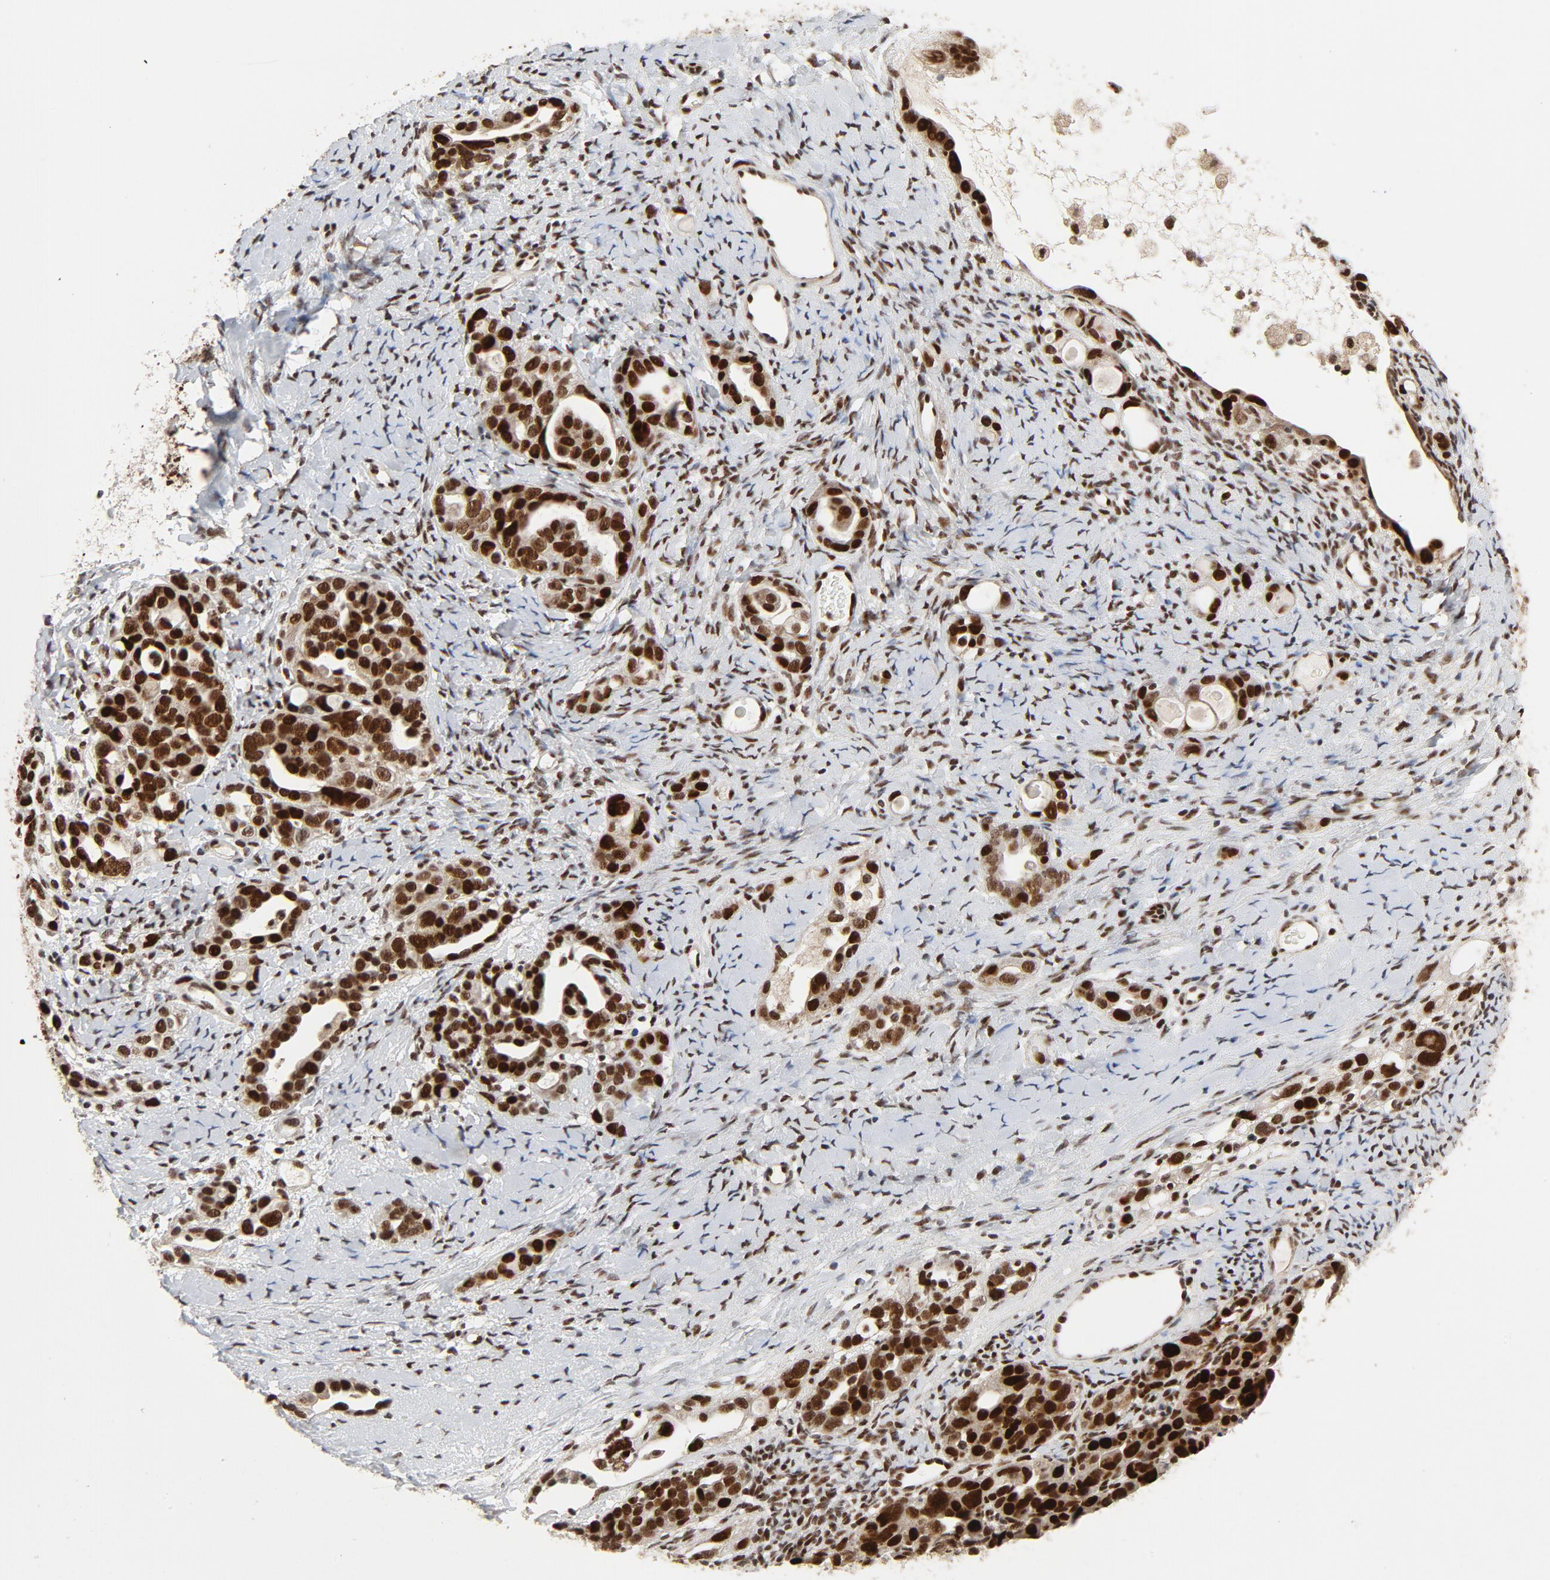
{"staining": {"intensity": "strong", "quantity": ">75%", "location": "nuclear"}, "tissue": "ovarian cancer", "cell_type": "Tumor cells", "image_type": "cancer", "snomed": [{"axis": "morphology", "description": "Cystadenocarcinoma, serous, NOS"}, {"axis": "topography", "description": "Ovary"}], "caption": "Protein staining reveals strong nuclear positivity in about >75% of tumor cells in ovarian cancer.", "gene": "GTF2I", "patient": {"sex": "female", "age": 66}}